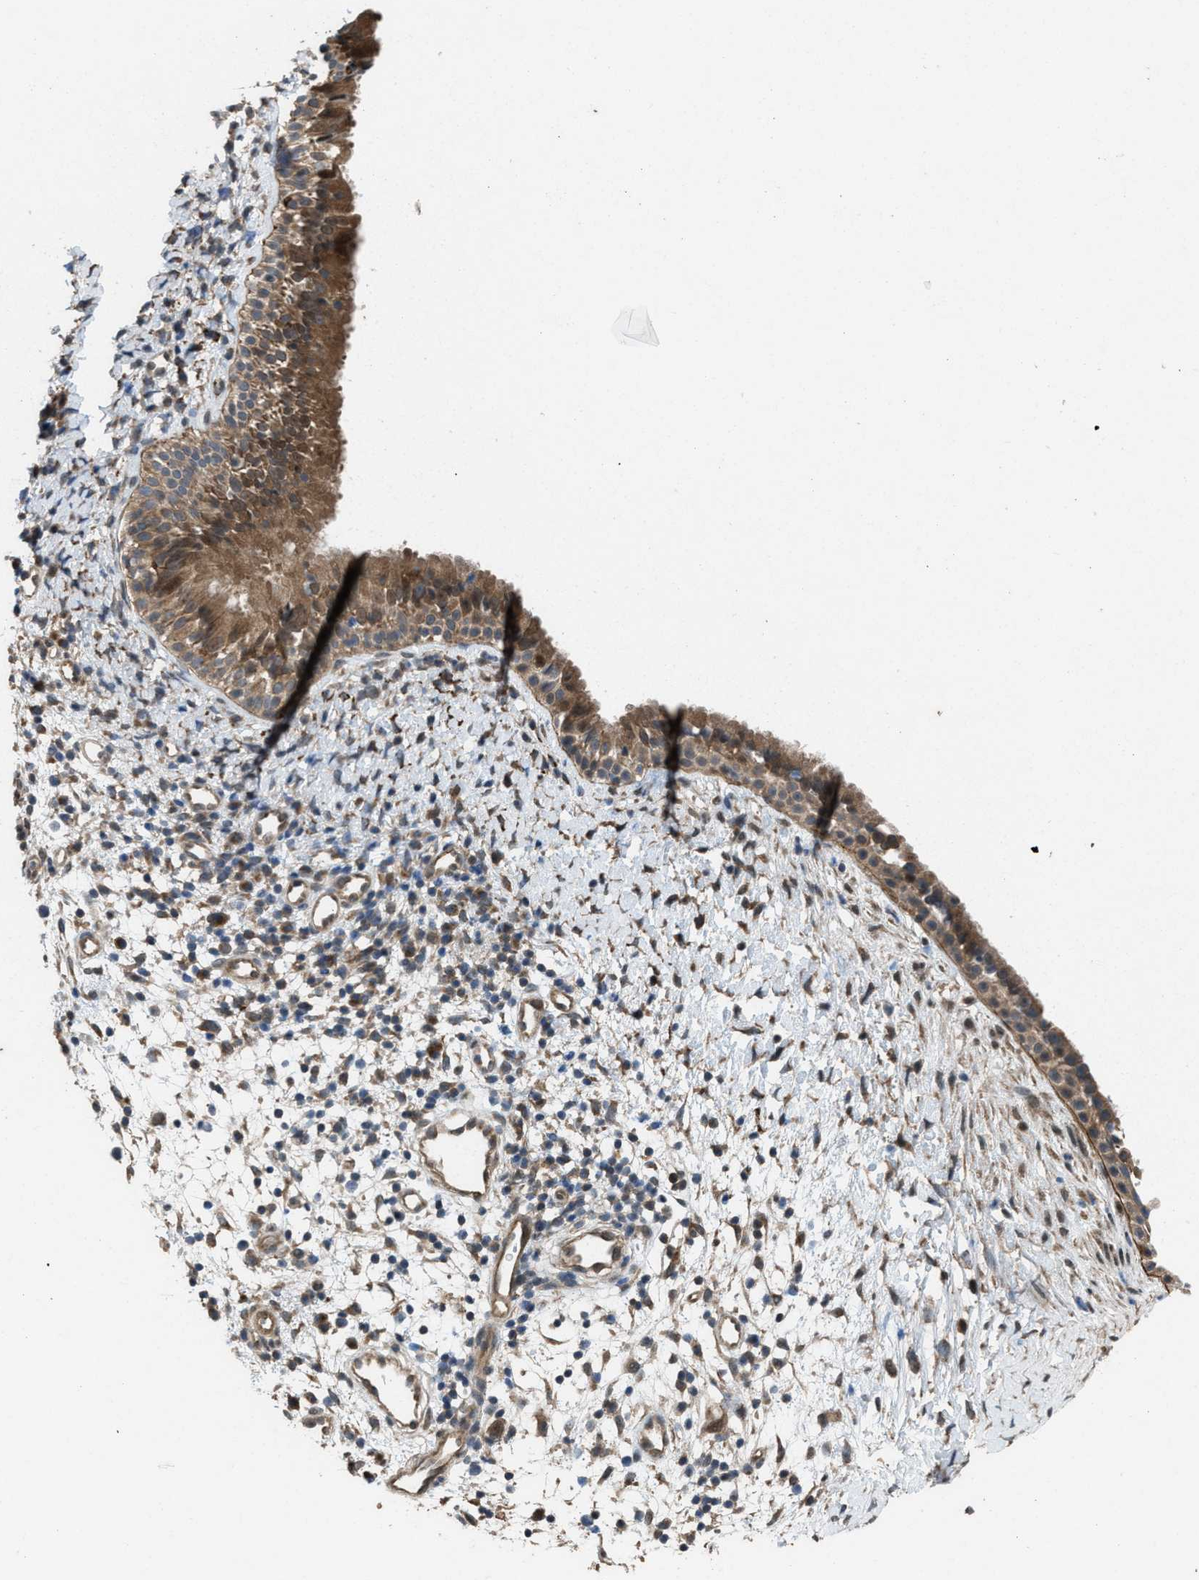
{"staining": {"intensity": "moderate", "quantity": ">75%", "location": "cytoplasmic/membranous"}, "tissue": "nasopharynx", "cell_type": "Respiratory epithelial cells", "image_type": "normal", "snomed": [{"axis": "morphology", "description": "Normal tissue, NOS"}, {"axis": "topography", "description": "Nasopharynx"}], "caption": "Respiratory epithelial cells show medium levels of moderate cytoplasmic/membranous staining in approximately >75% of cells in normal nasopharynx. Immunohistochemistry (ihc) stains the protein of interest in brown and the nuclei are stained blue.", "gene": "PLAA", "patient": {"sex": "male", "age": 22}}